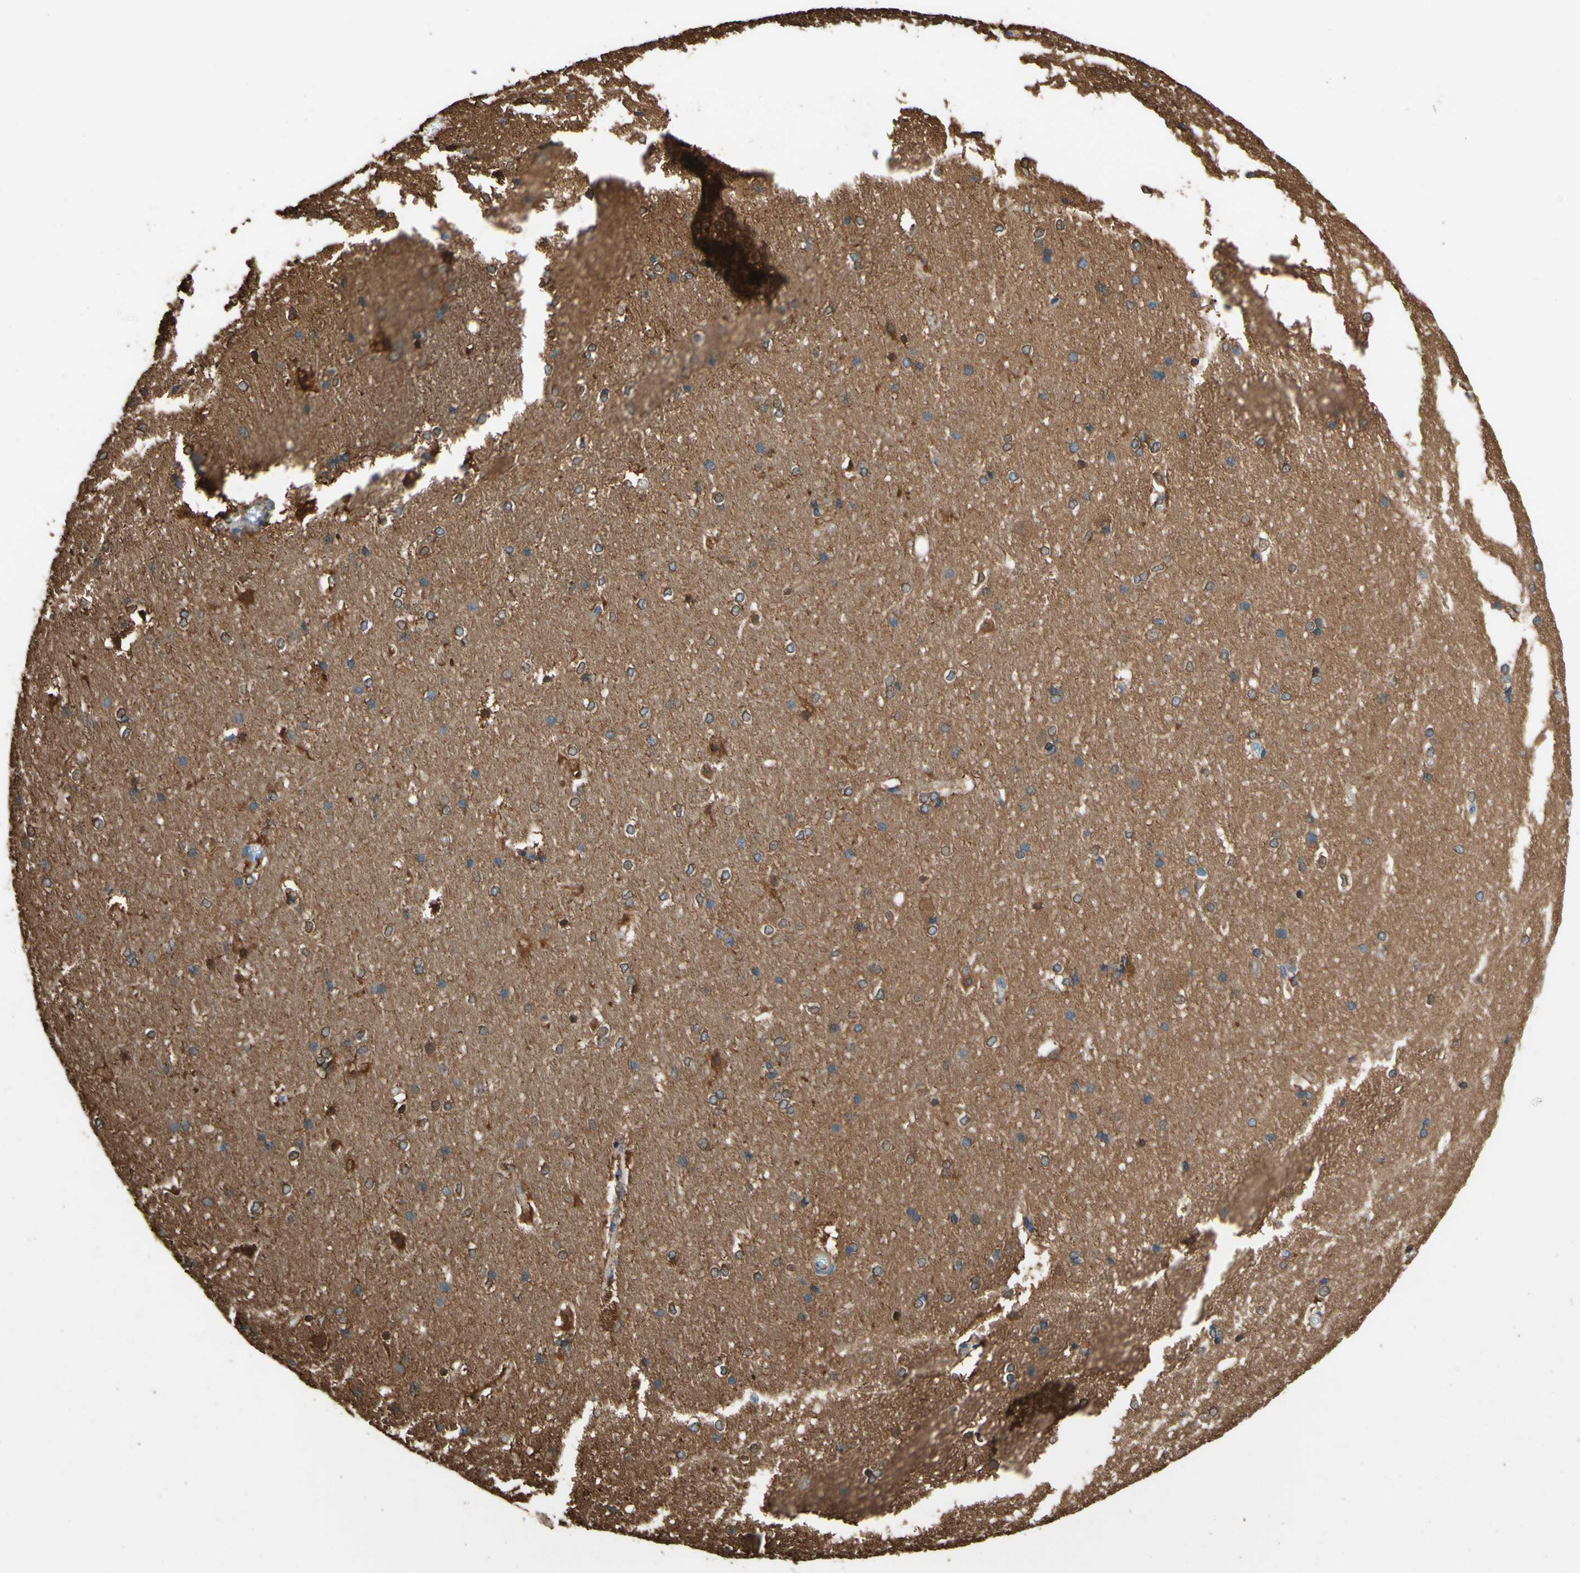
{"staining": {"intensity": "negative", "quantity": "none", "location": "none"}, "tissue": "hippocampus", "cell_type": "Glial cells", "image_type": "normal", "snomed": [{"axis": "morphology", "description": "Normal tissue, NOS"}, {"axis": "topography", "description": "Hippocampus"}], "caption": "Immunohistochemistry of unremarkable hippocampus reveals no staining in glial cells.", "gene": "DPYSL3", "patient": {"sex": "female", "age": 19}}